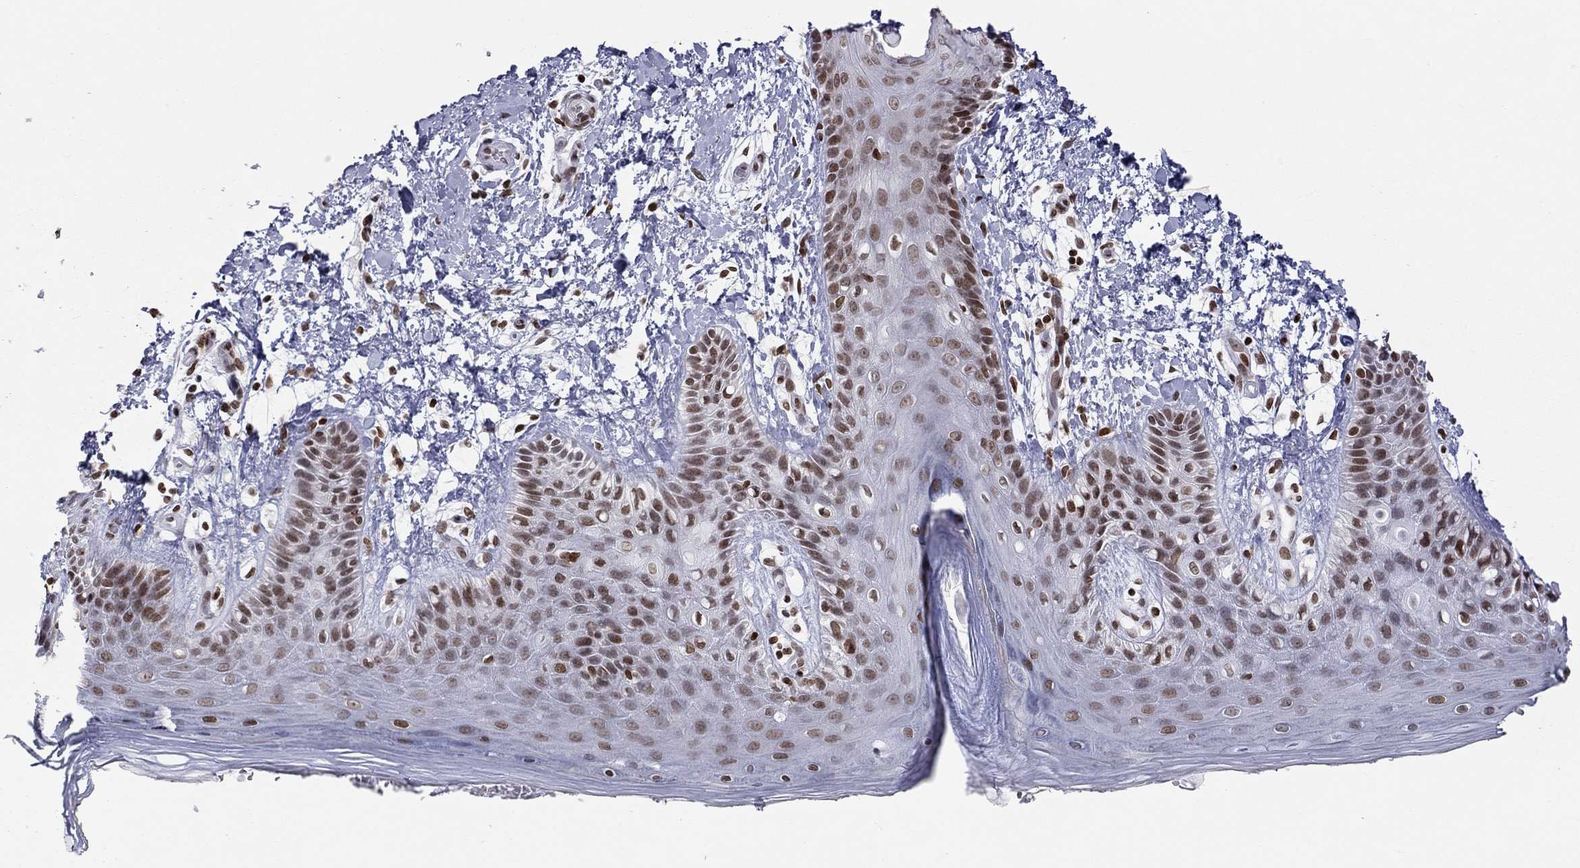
{"staining": {"intensity": "moderate", "quantity": ">75%", "location": "nuclear"}, "tissue": "skin", "cell_type": "Epidermal cells", "image_type": "normal", "snomed": [{"axis": "morphology", "description": "Normal tissue, NOS"}, {"axis": "topography", "description": "Anal"}], "caption": "Moderate nuclear protein staining is seen in about >75% of epidermal cells in skin.", "gene": "H2AX", "patient": {"sex": "male", "age": 36}}